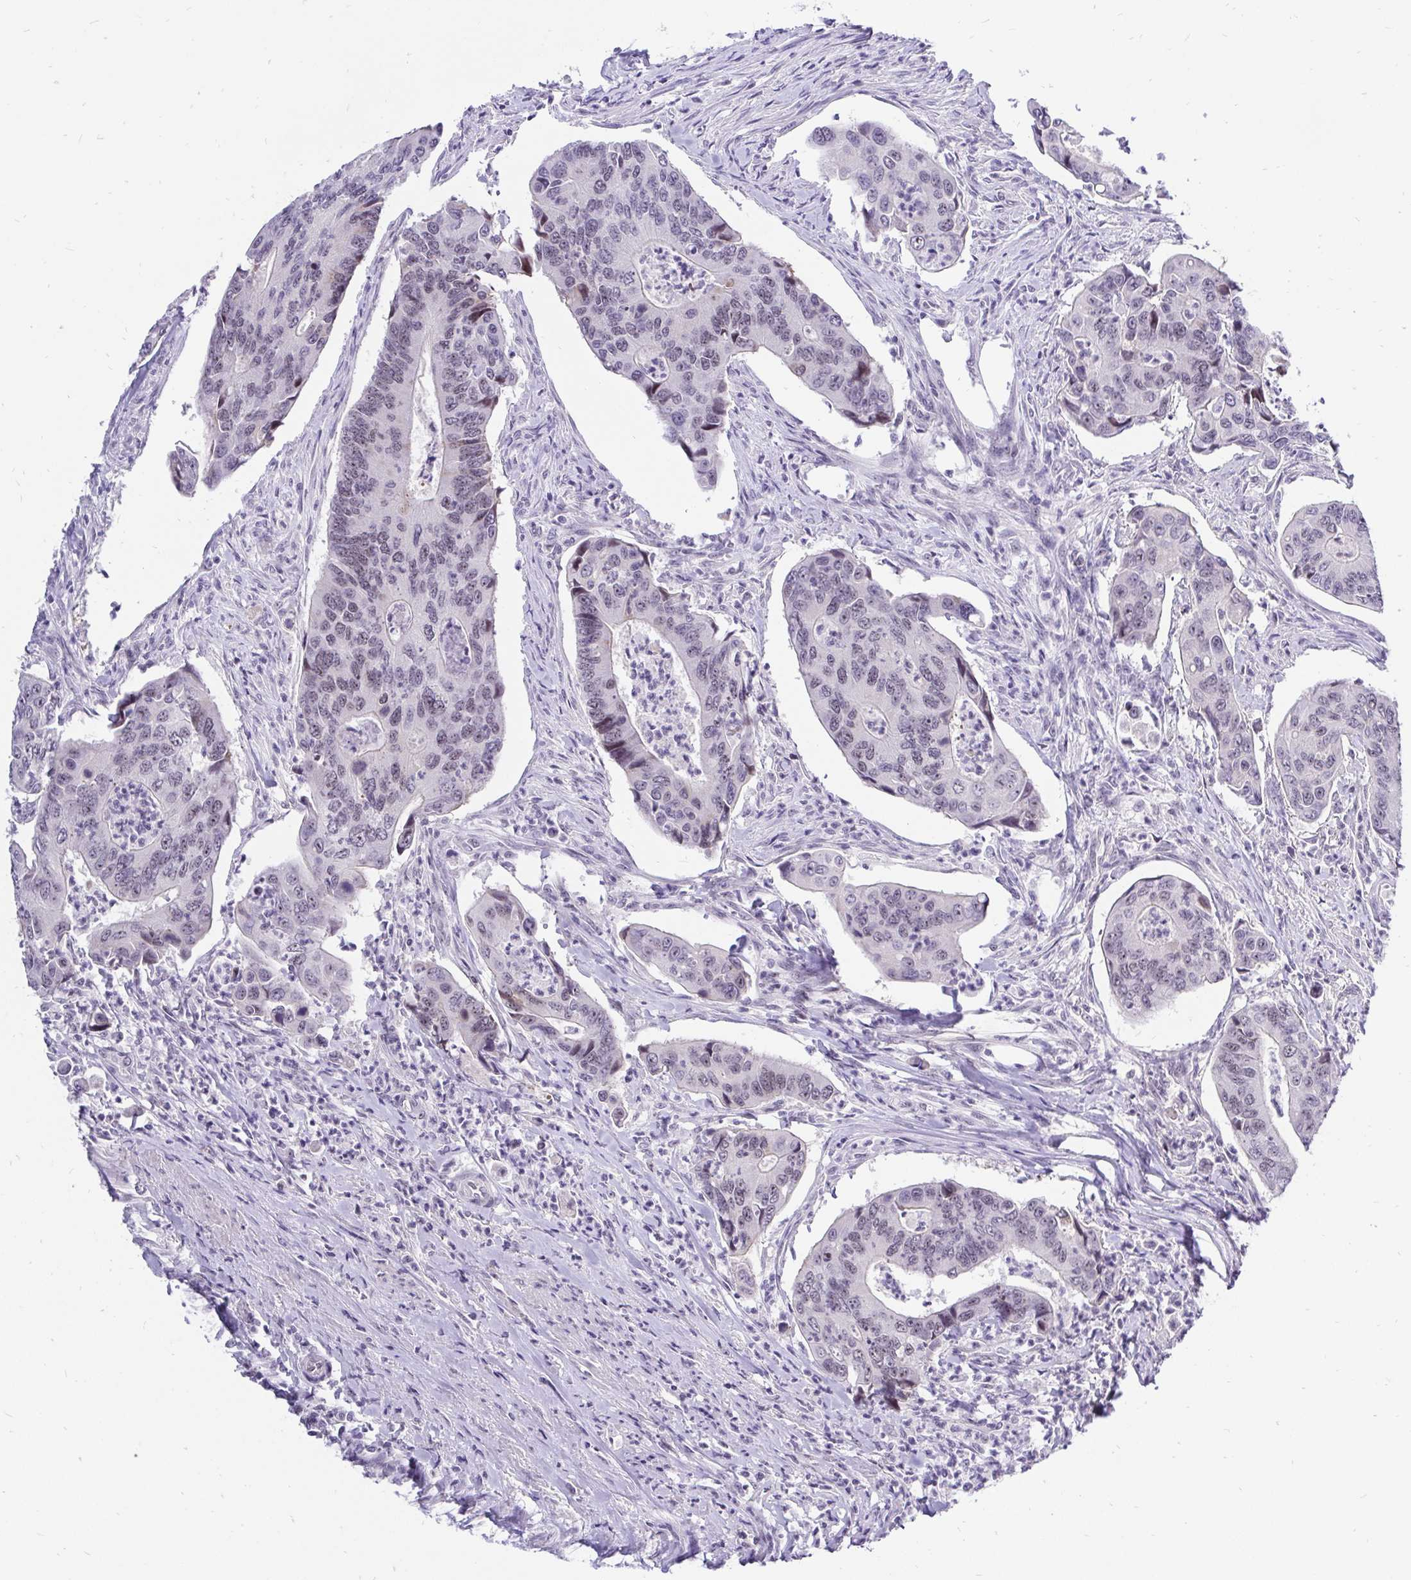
{"staining": {"intensity": "weak", "quantity": "<25%", "location": "nuclear"}, "tissue": "colorectal cancer", "cell_type": "Tumor cells", "image_type": "cancer", "snomed": [{"axis": "morphology", "description": "Adenocarcinoma, NOS"}, {"axis": "topography", "description": "Colon"}], "caption": "DAB (3,3'-diaminobenzidine) immunohistochemical staining of colorectal adenocarcinoma displays no significant expression in tumor cells. Brightfield microscopy of immunohistochemistry (IHC) stained with DAB (3,3'-diaminobenzidine) (brown) and hematoxylin (blue), captured at high magnification.", "gene": "ZNF860", "patient": {"sex": "female", "age": 67}}